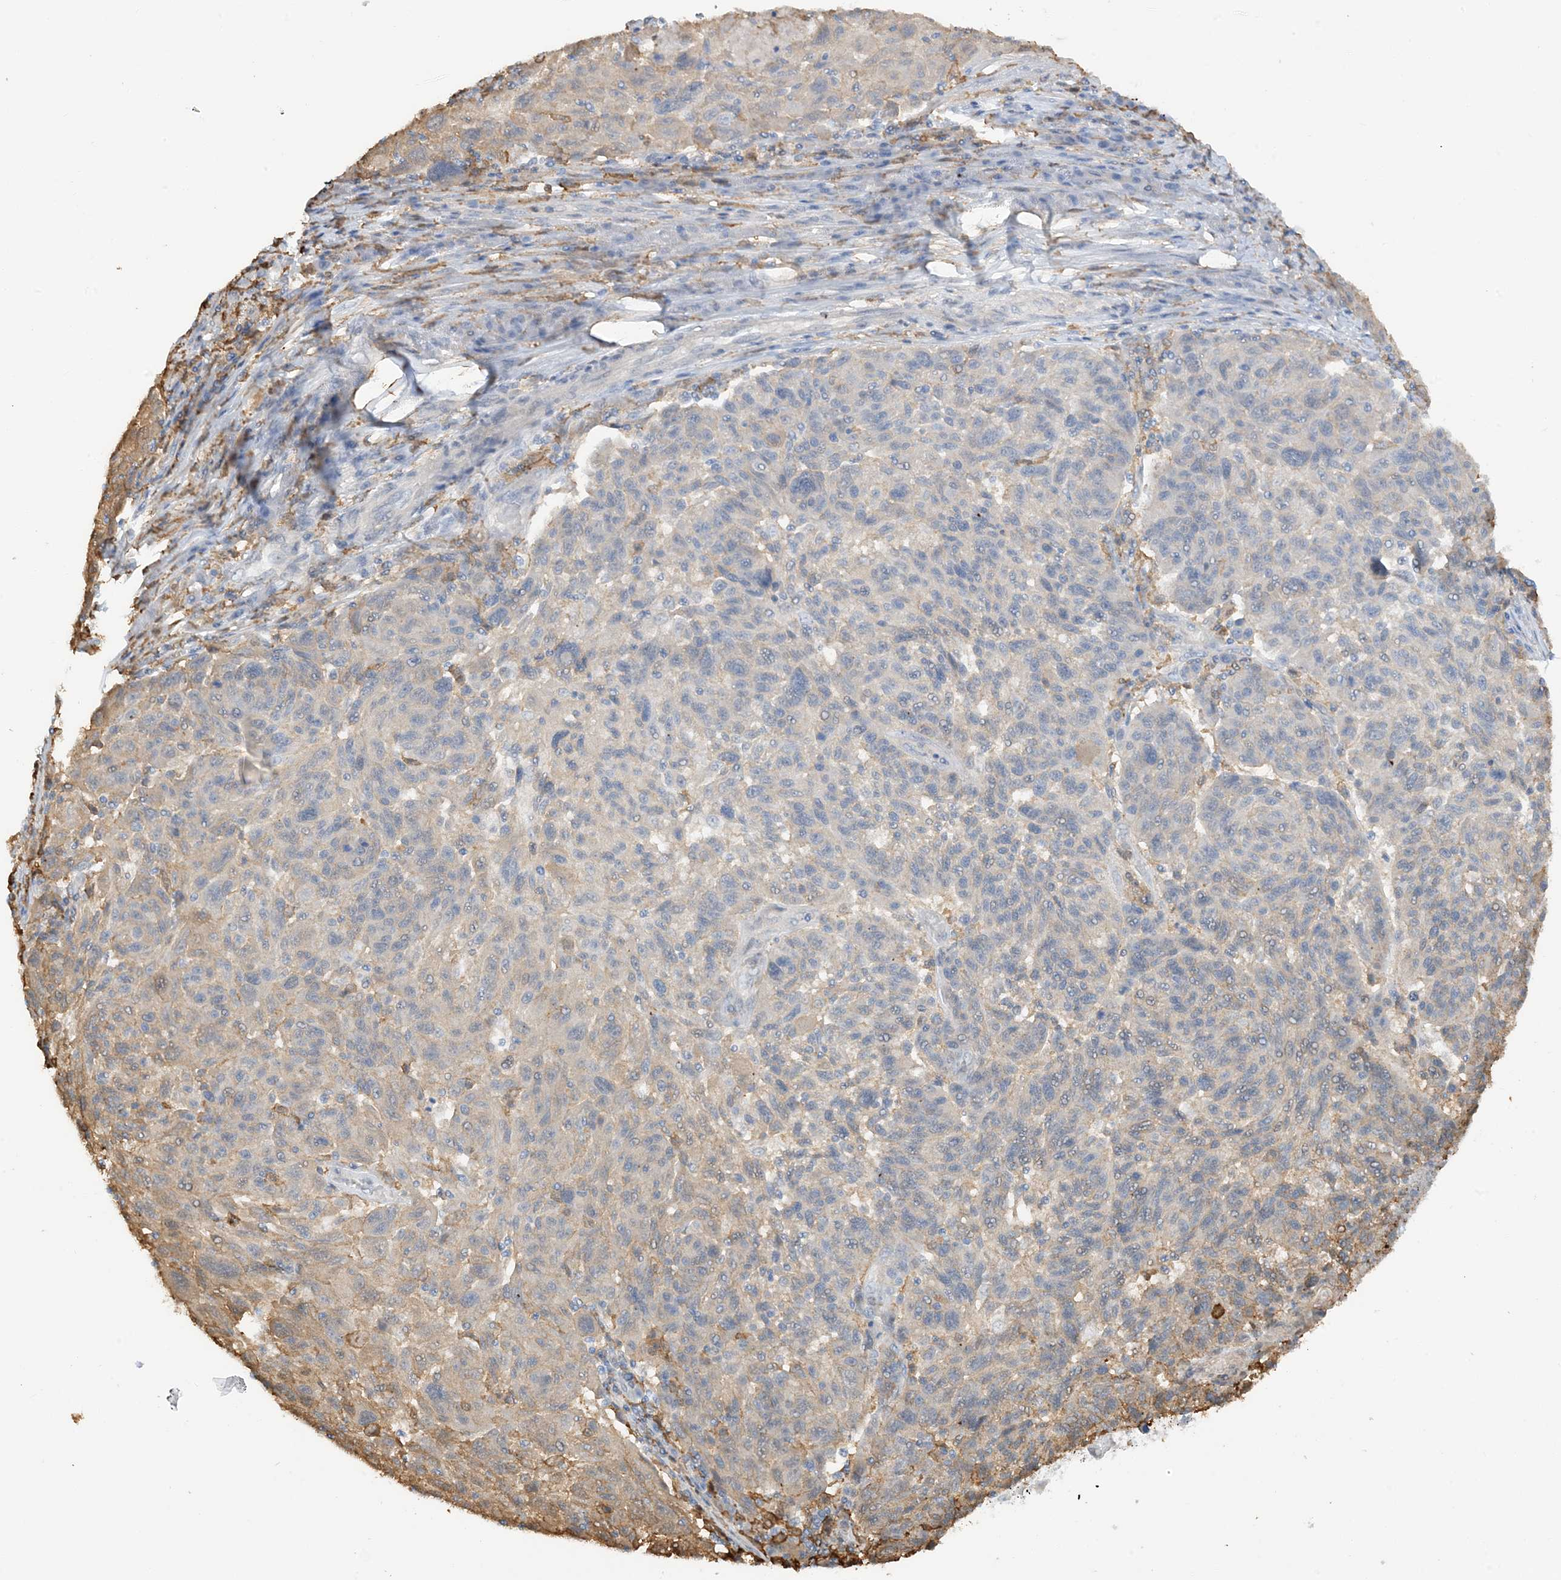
{"staining": {"intensity": "moderate", "quantity": "<25%", "location": "cytoplasmic/membranous"}, "tissue": "melanoma", "cell_type": "Tumor cells", "image_type": "cancer", "snomed": [{"axis": "morphology", "description": "Malignant melanoma, NOS"}, {"axis": "topography", "description": "Skin"}], "caption": "Immunohistochemistry (DAB) staining of human melanoma shows moderate cytoplasmic/membranous protein expression in about <25% of tumor cells.", "gene": "PHACTR2", "patient": {"sex": "male", "age": 53}}